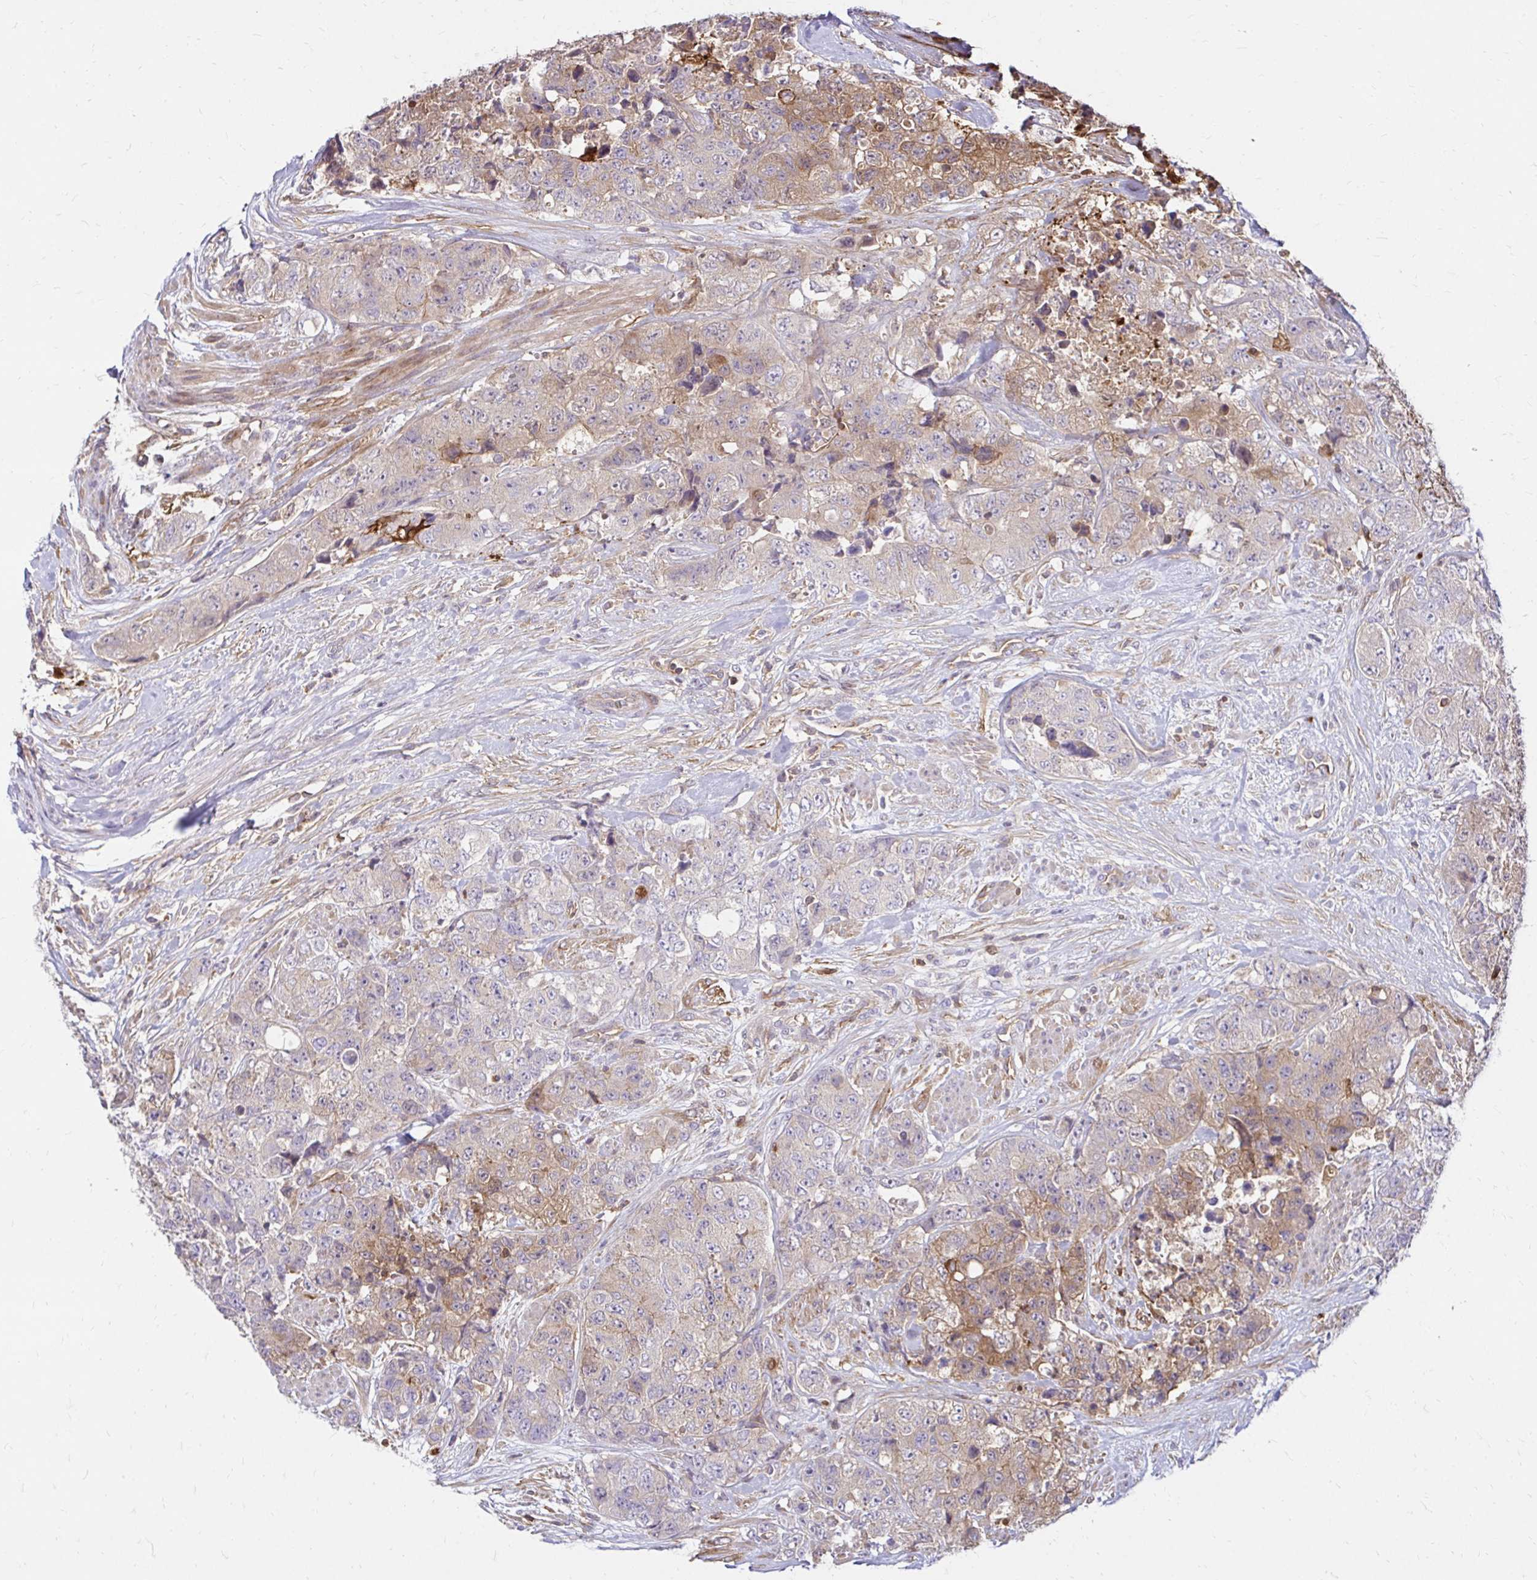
{"staining": {"intensity": "weak", "quantity": "<25%", "location": "cytoplasmic/membranous"}, "tissue": "urothelial cancer", "cell_type": "Tumor cells", "image_type": "cancer", "snomed": [{"axis": "morphology", "description": "Urothelial carcinoma, High grade"}, {"axis": "topography", "description": "Urinary bladder"}], "caption": "High power microscopy histopathology image of an immunohistochemistry (IHC) image of urothelial cancer, revealing no significant staining in tumor cells.", "gene": "ITGA2", "patient": {"sex": "female", "age": 78}}